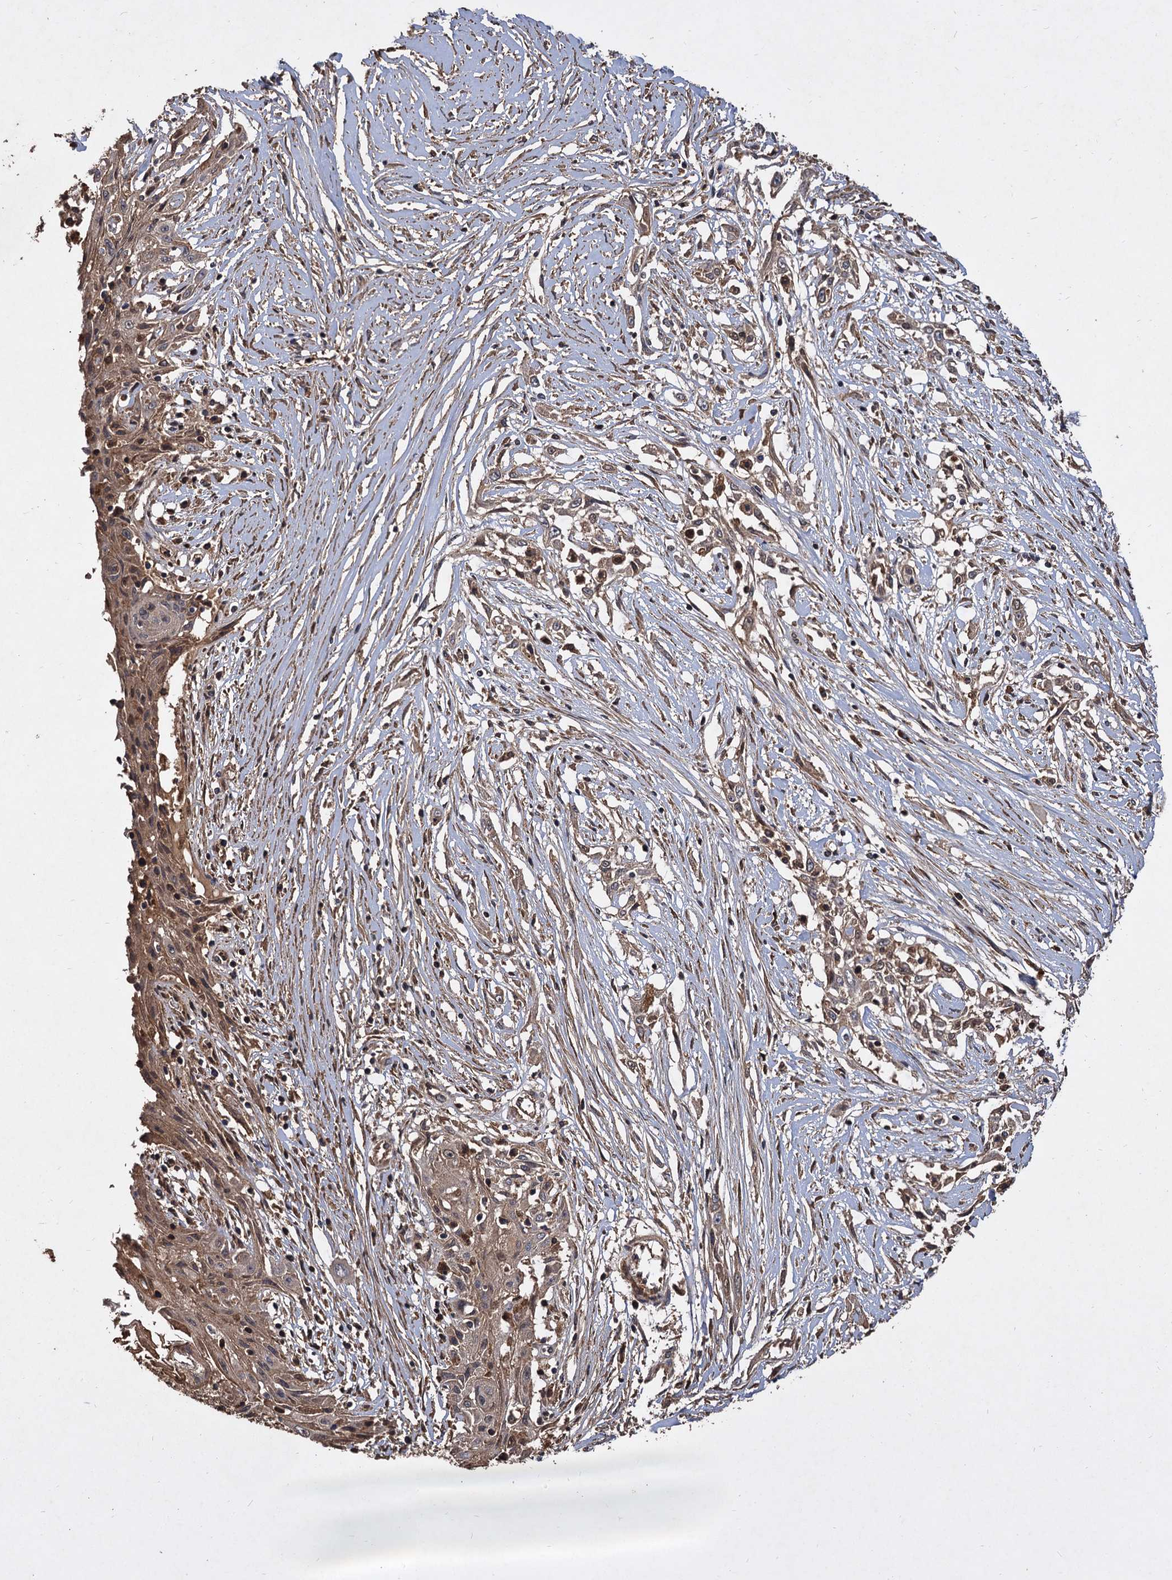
{"staining": {"intensity": "weak", "quantity": ">75%", "location": "cytoplasmic/membranous"}, "tissue": "skin cancer", "cell_type": "Tumor cells", "image_type": "cancer", "snomed": [{"axis": "morphology", "description": "Squamous cell carcinoma, NOS"}, {"axis": "morphology", "description": "Squamous cell carcinoma, metastatic, NOS"}, {"axis": "topography", "description": "Skin"}, {"axis": "topography", "description": "Lymph node"}], "caption": "The histopathology image exhibits staining of skin squamous cell carcinoma, revealing weak cytoplasmic/membranous protein expression (brown color) within tumor cells.", "gene": "GCLC", "patient": {"sex": "male", "age": 75}}